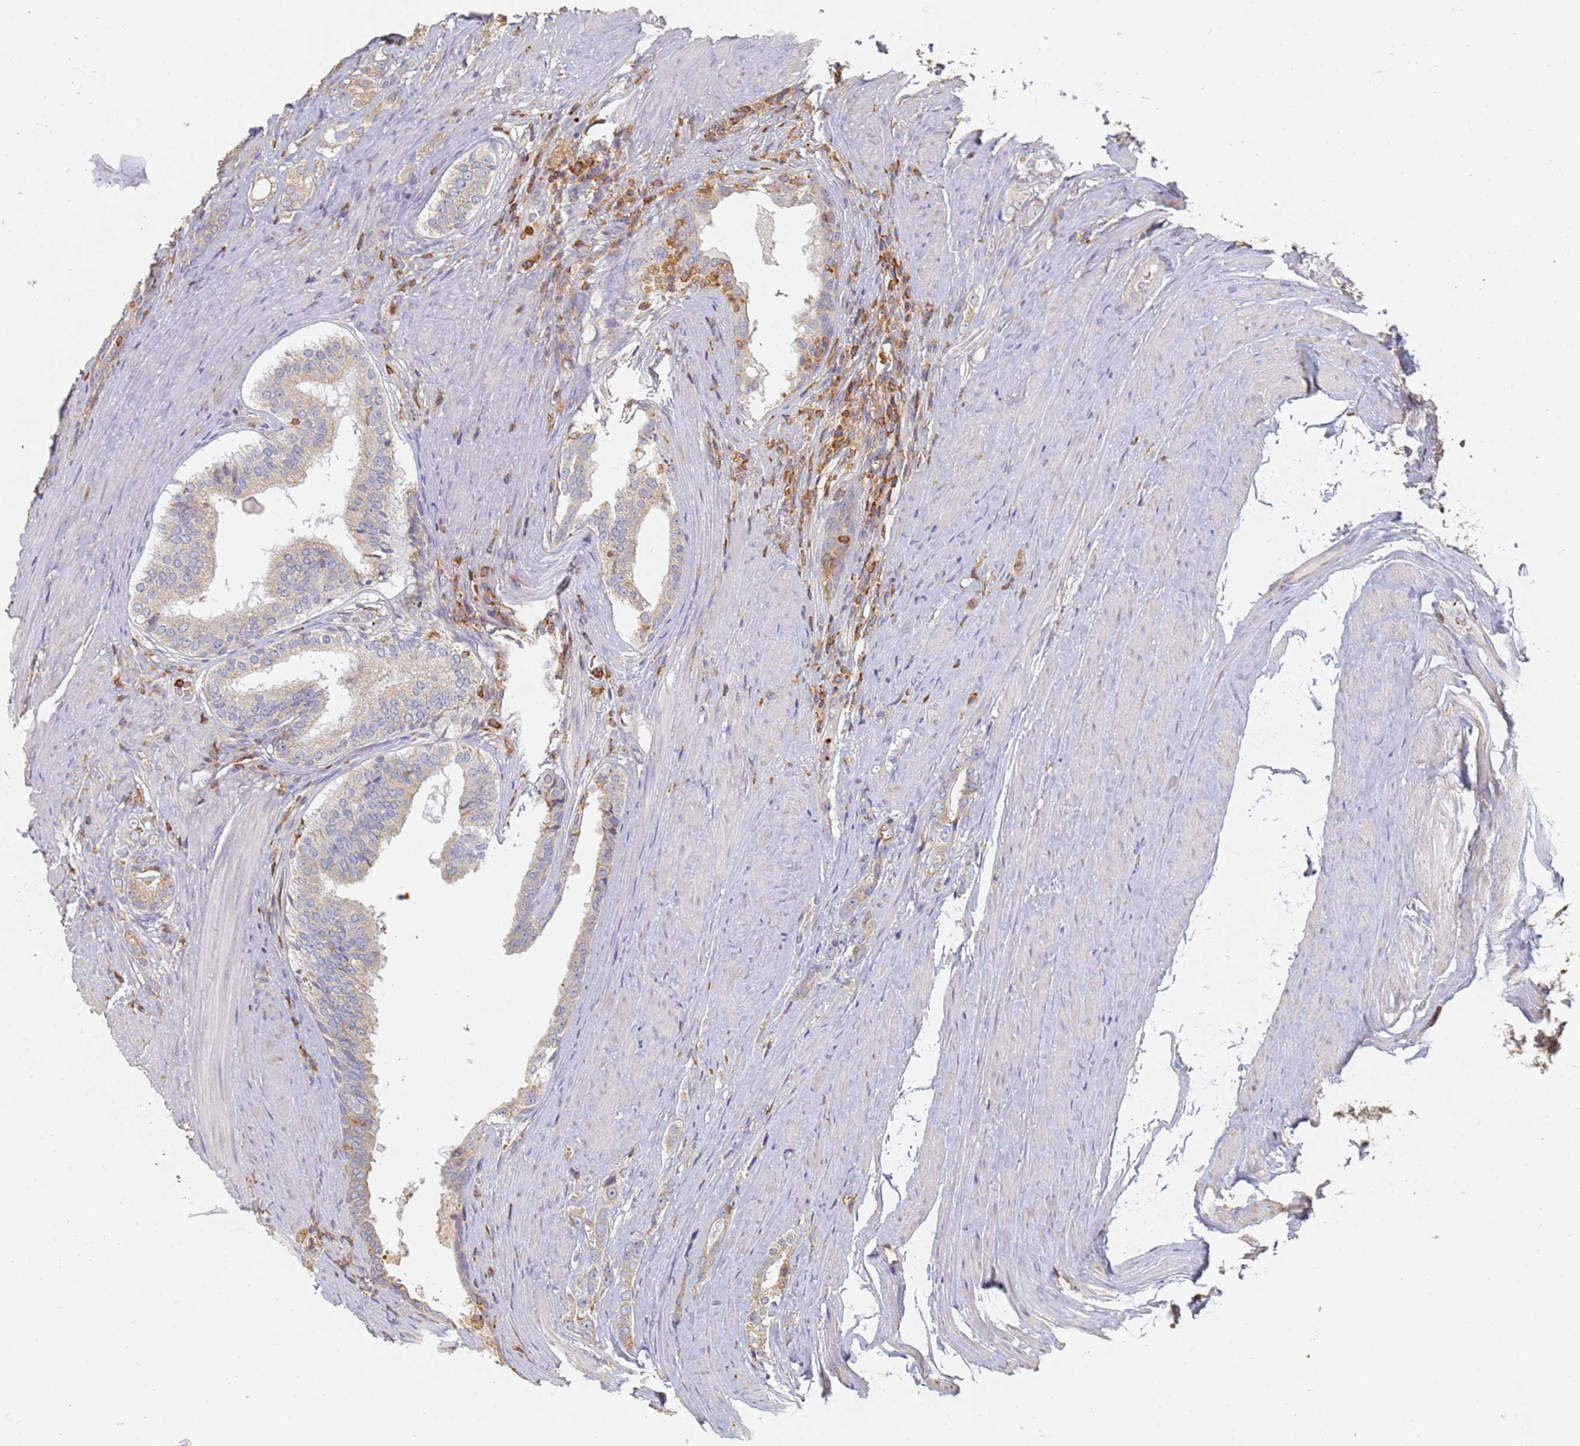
{"staining": {"intensity": "negative", "quantity": "none", "location": "none"}, "tissue": "prostate cancer", "cell_type": "Tumor cells", "image_type": "cancer", "snomed": [{"axis": "morphology", "description": "Adenocarcinoma, High grade"}, {"axis": "topography", "description": "Prostate"}], "caption": "This is an immunohistochemistry (IHC) photomicrograph of human prostate cancer. There is no expression in tumor cells.", "gene": "BIN2", "patient": {"sex": "male", "age": 63}}